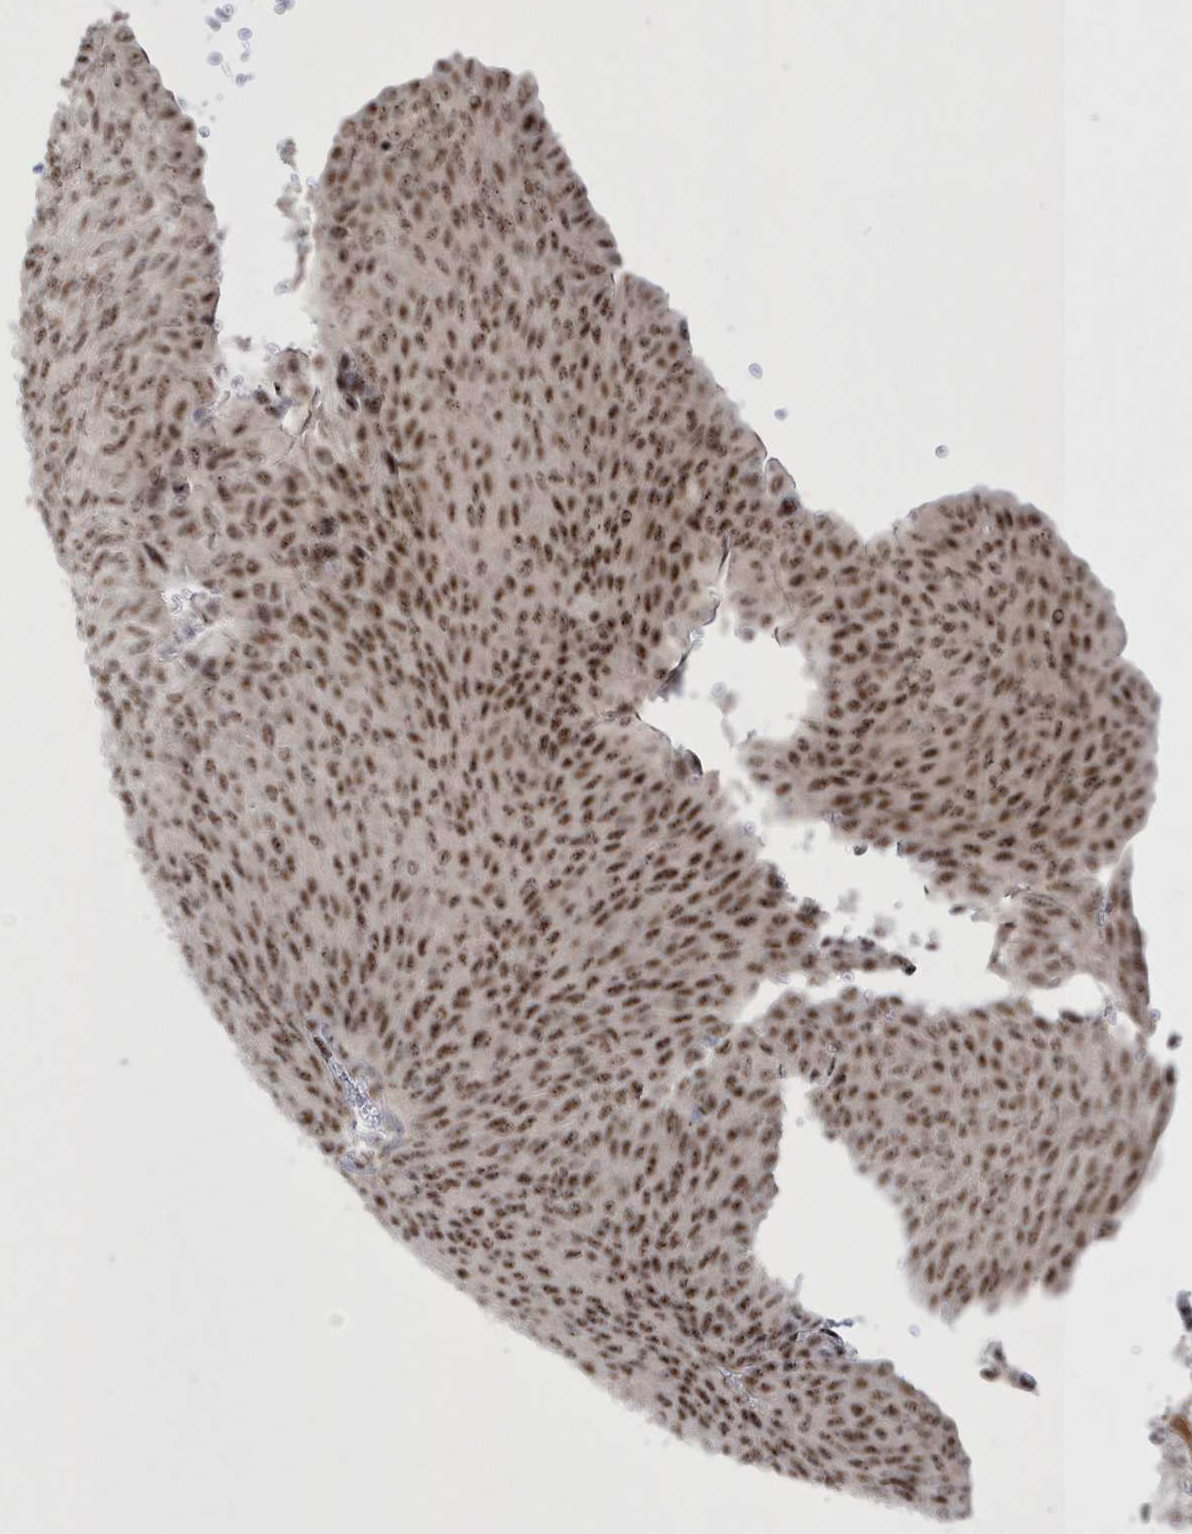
{"staining": {"intensity": "strong", "quantity": ">75%", "location": "nuclear"}, "tissue": "urothelial cancer", "cell_type": "Tumor cells", "image_type": "cancer", "snomed": [{"axis": "morphology", "description": "Urothelial carcinoma, Low grade"}, {"axis": "topography", "description": "Urinary bladder"}], "caption": "Human urothelial cancer stained with a protein marker demonstrates strong staining in tumor cells.", "gene": "KDM6B", "patient": {"sex": "female", "age": 79}}